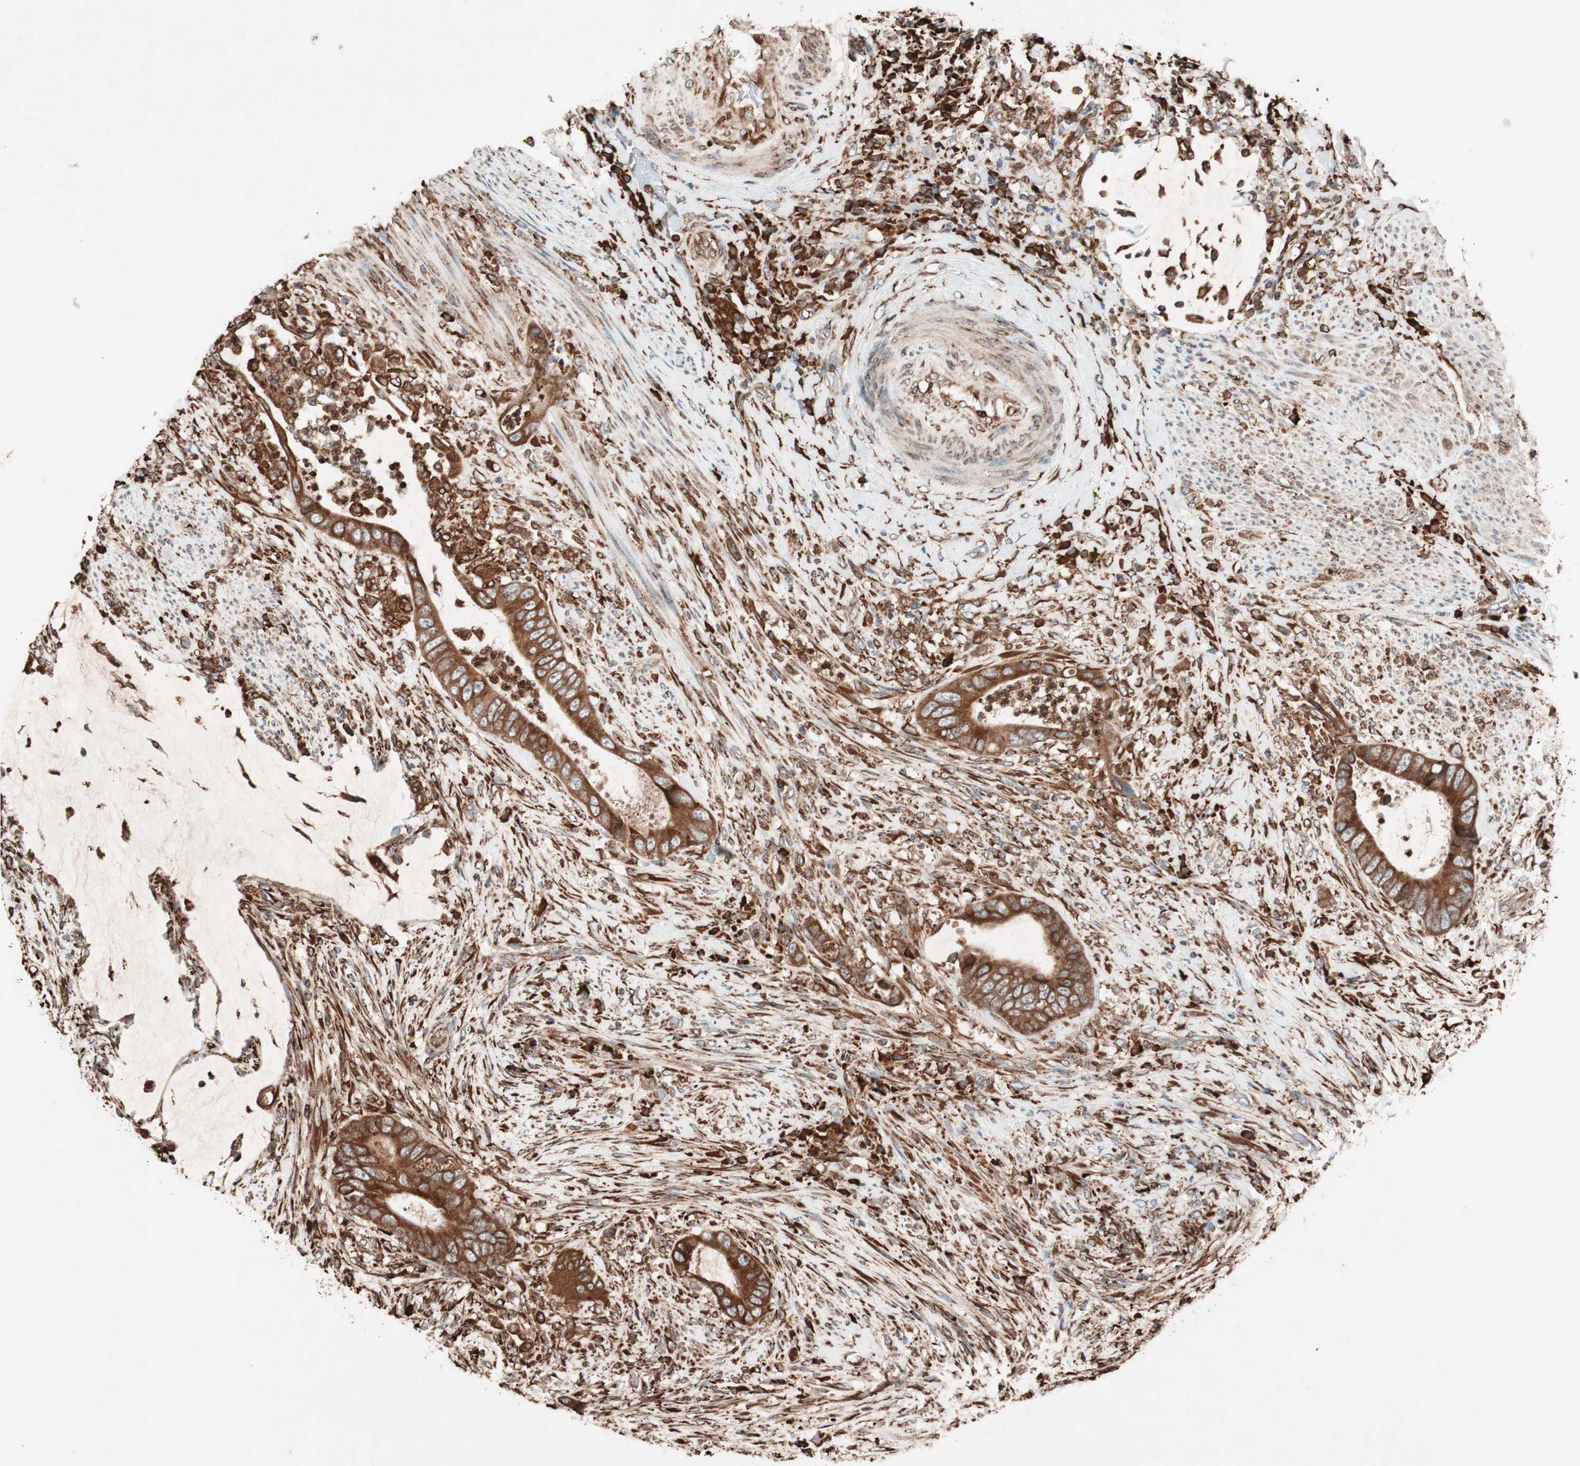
{"staining": {"intensity": "strong", "quantity": ">75%", "location": "cytoplasmic/membranous"}, "tissue": "colorectal cancer", "cell_type": "Tumor cells", "image_type": "cancer", "snomed": [{"axis": "morphology", "description": "Adenocarcinoma, NOS"}, {"axis": "topography", "description": "Rectum"}], "caption": "DAB immunohistochemical staining of human adenocarcinoma (colorectal) exhibits strong cytoplasmic/membranous protein expression in approximately >75% of tumor cells.", "gene": "VEGFA", "patient": {"sex": "female", "age": 77}}